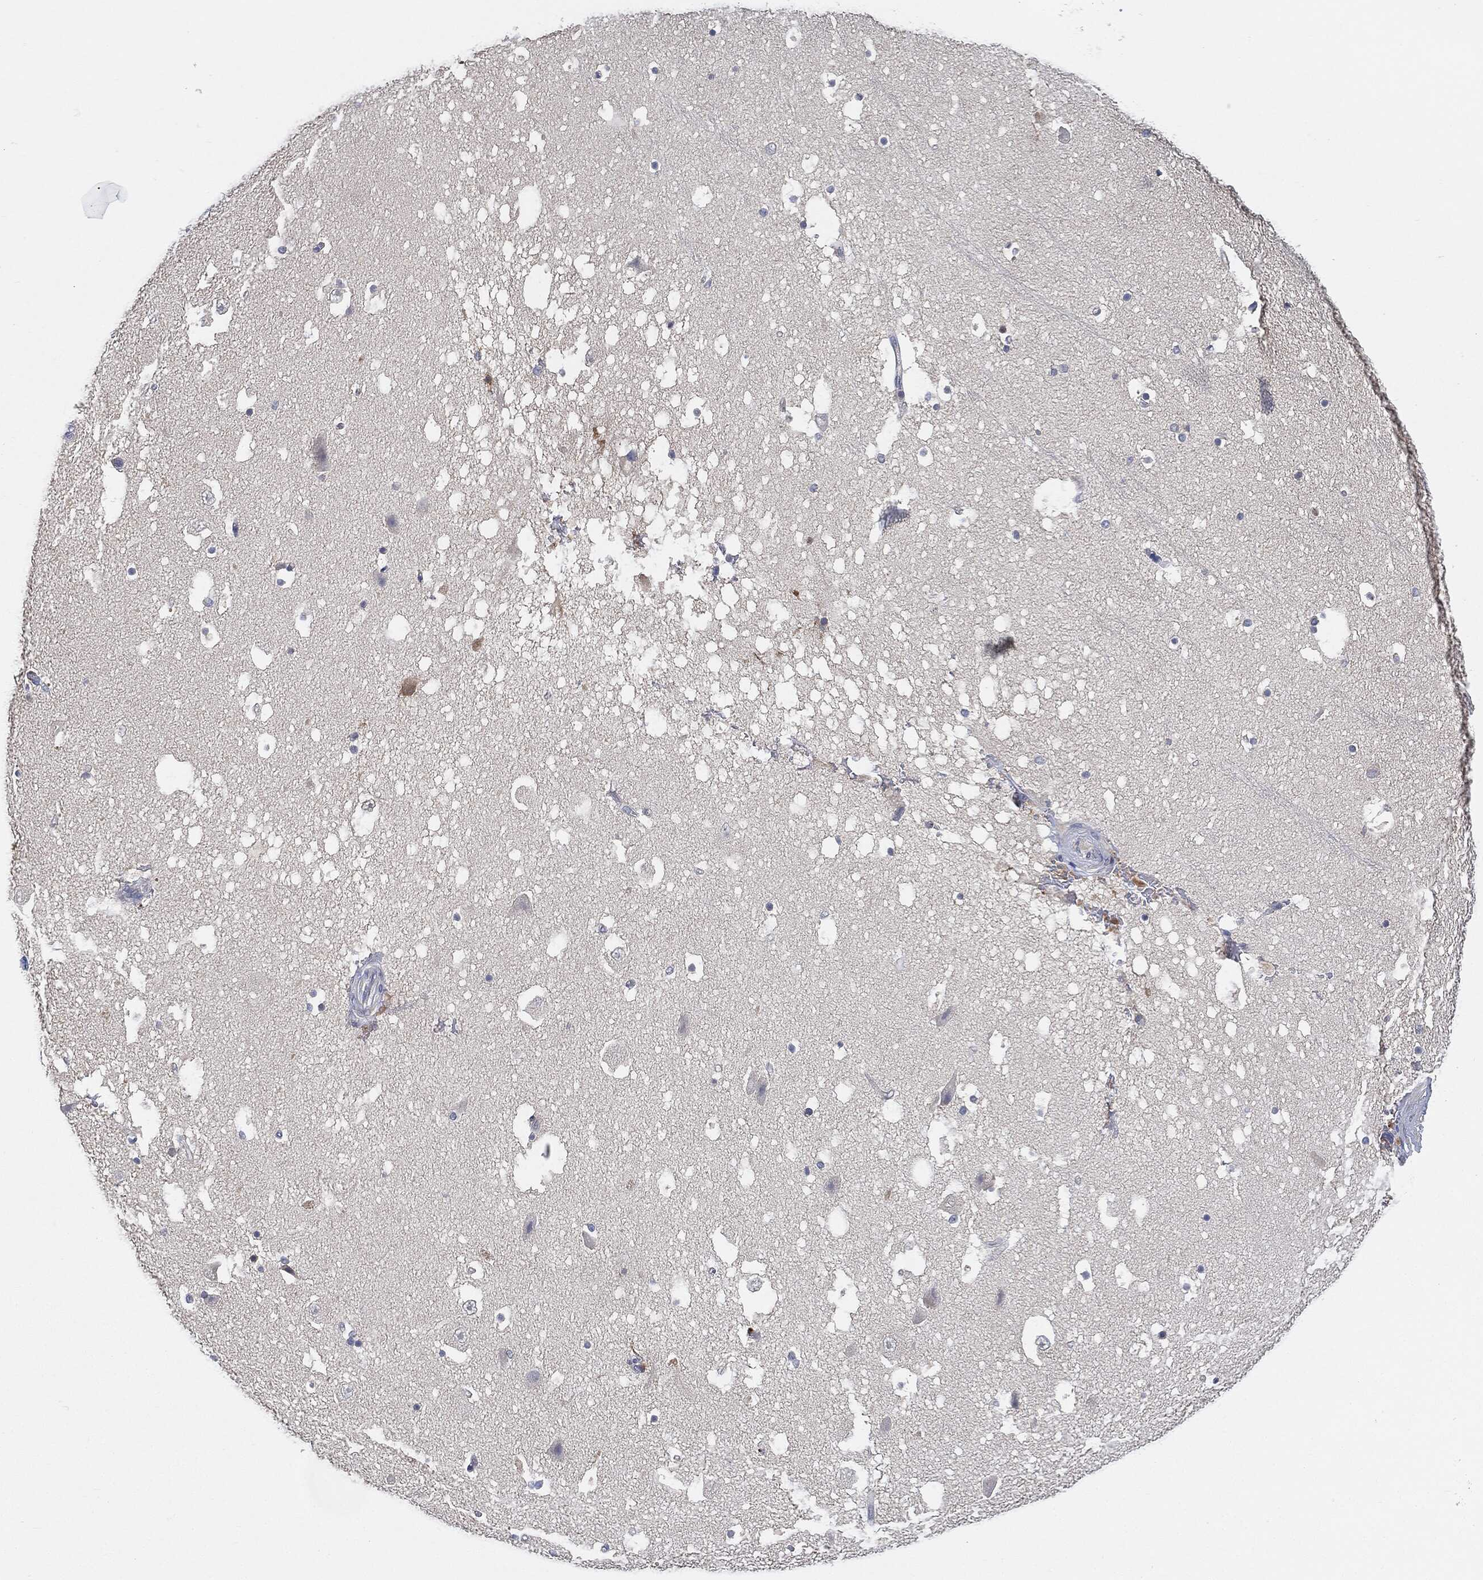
{"staining": {"intensity": "negative", "quantity": "none", "location": "none"}, "tissue": "hippocampus", "cell_type": "Glial cells", "image_type": "normal", "snomed": [{"axis": "morphology", "description": "Normal tissue, NOS"}, {"axis": "topography", "description": "Hippocampus"}], "caption": "Immunohistochemical staining of benign hippocampus demonstrates no significant positivity in glial cells.", "gene": "VSIG4", "patient": {"sex": "male", "age": 51}}